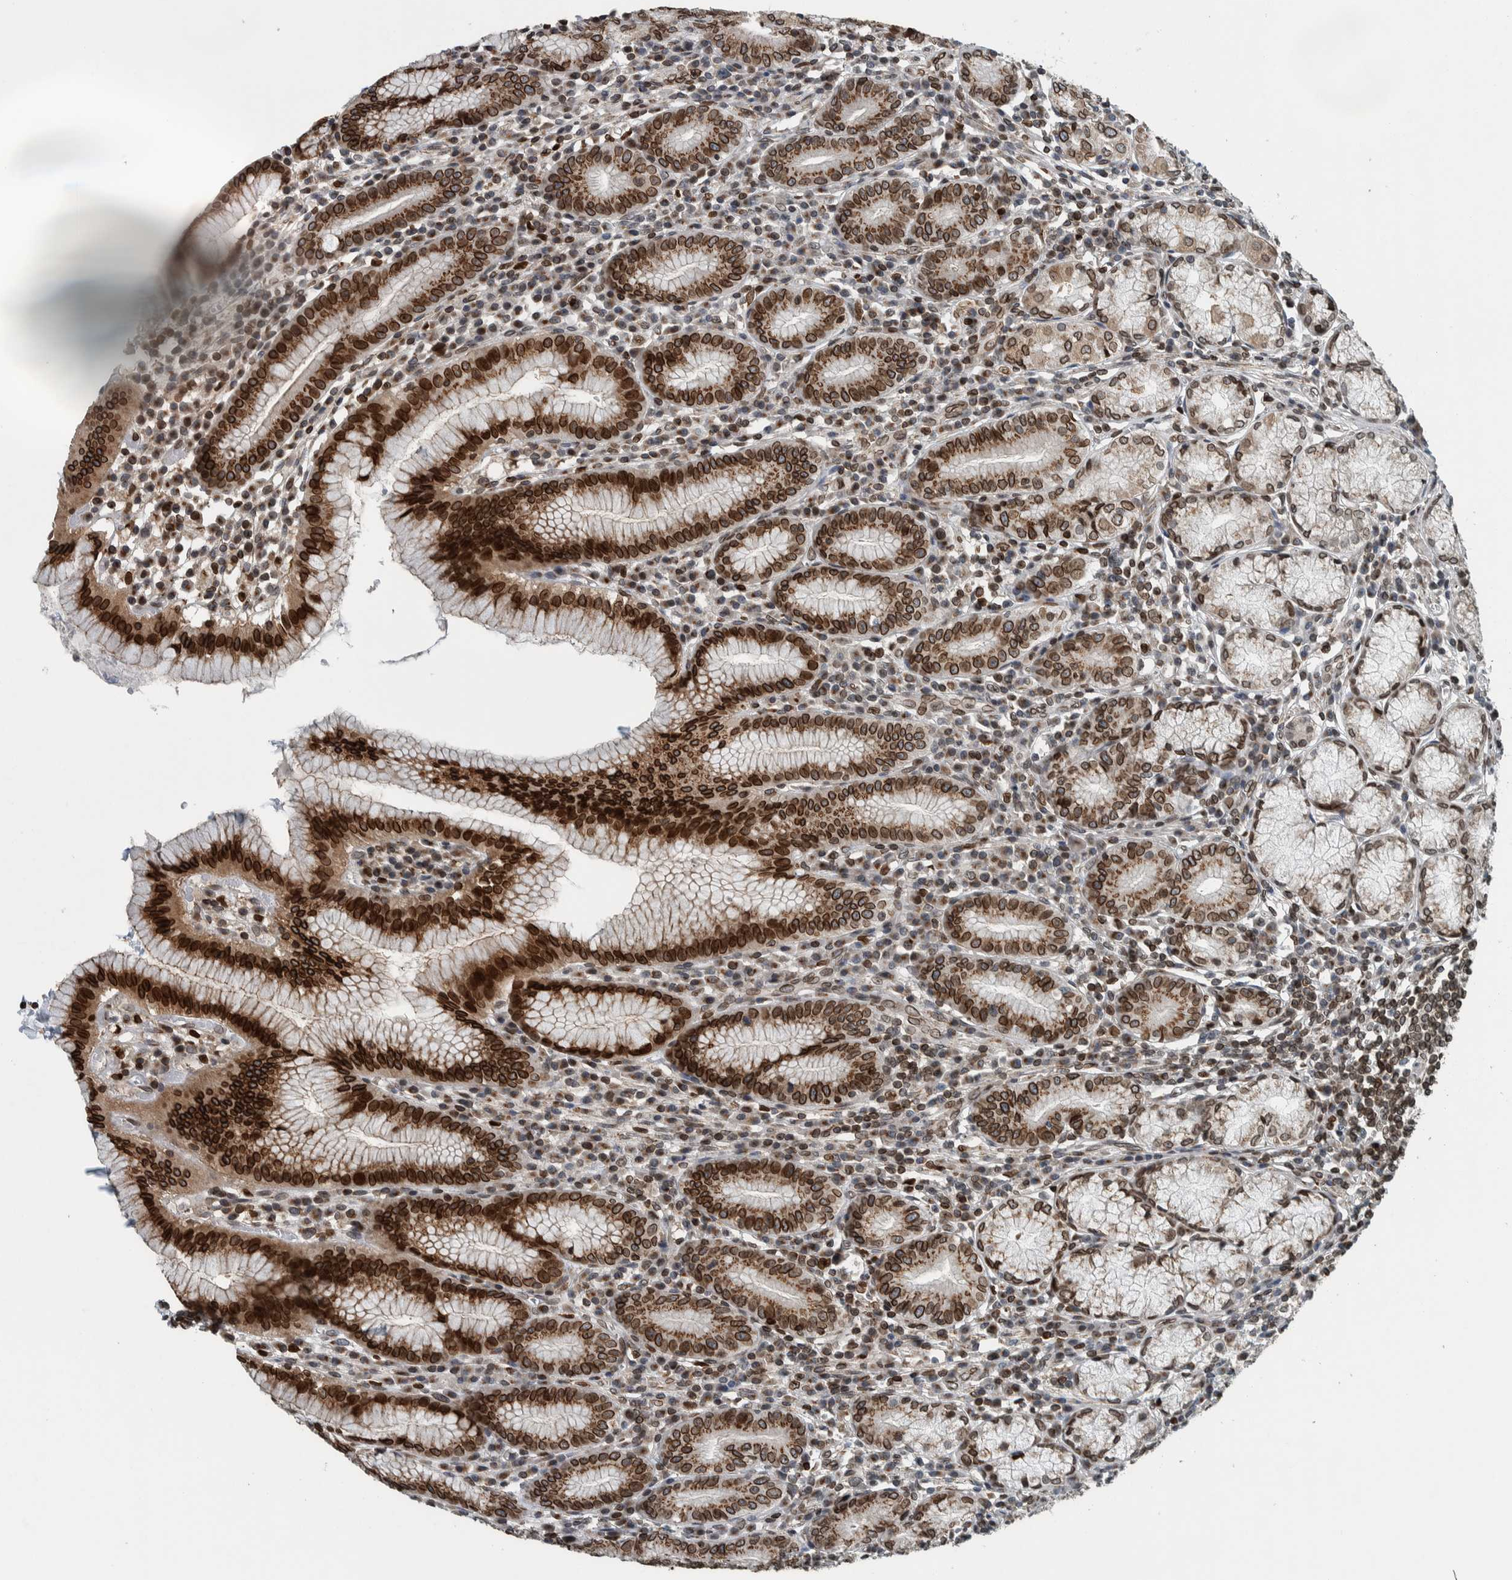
{"staining": {"intensity": "strong", "quantity": "25%-75%", "location": "cytoplasmic/membranous,nuclear"}, "tissue": "stomach", "cell_type": "Glandular cells", "image_type": "normal", "snomed": [{"axis": "morphology", "description": "Normal tissue, NOS"}, {"axis": "topography", "description": "Stomach"}], "caption": "Stomach stained with DAB (3,3'-diaminobenzidine) immunohistochemistry exhibits high levels of strong cytoplasmic/membranous,nuclear positivity in about 25%-75% of glandular cells.", "gene": "FAM135B", "patient": {"sex": "male", "age": 55}}